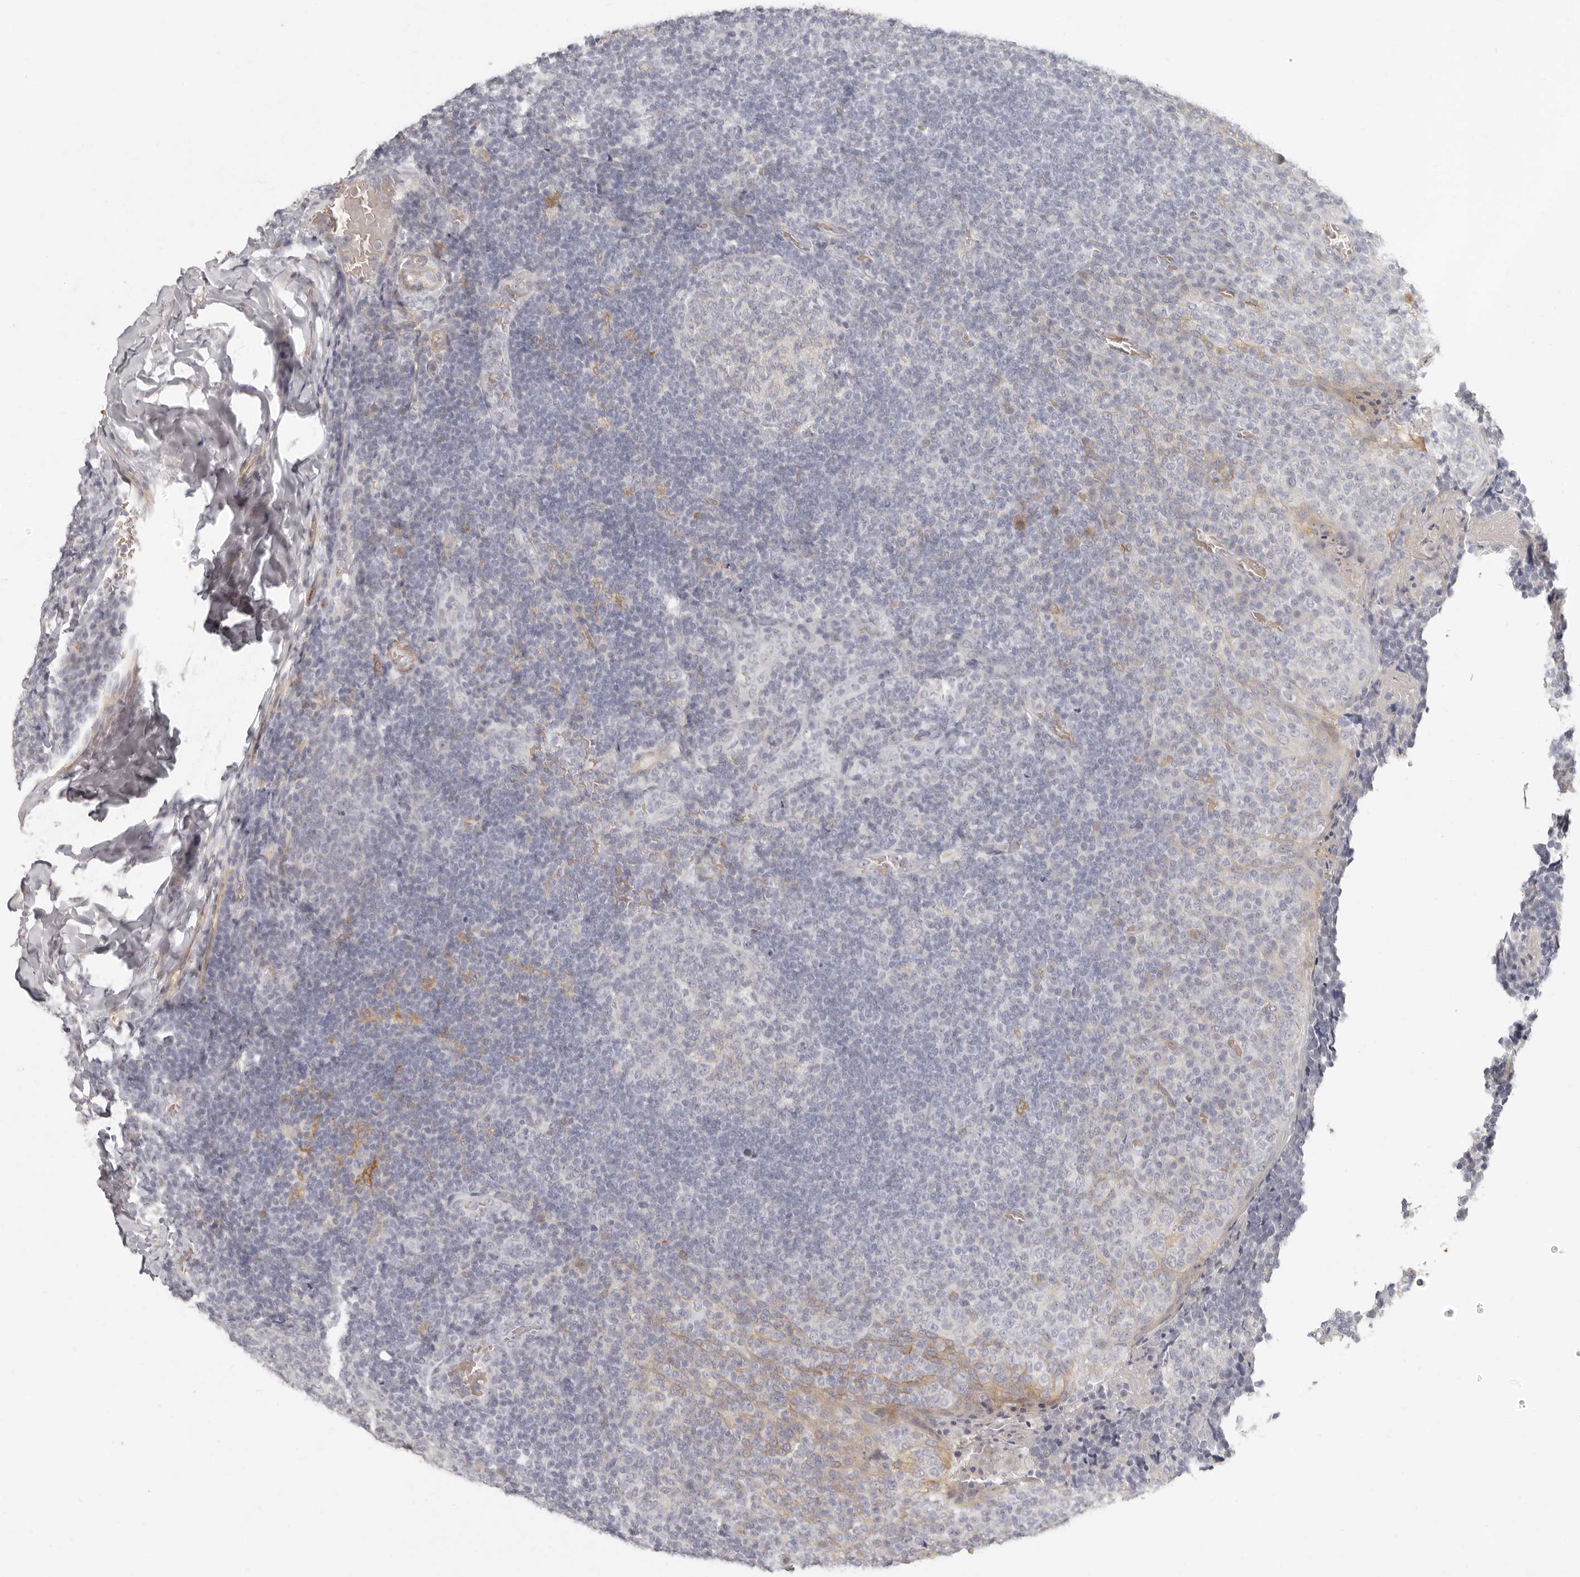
{"staining": {"intensity": "negative", "quantity": "none", "location": "none"}, "tissue": "tonsil", "cell_type": "Germinal center cells", "image_type": "normal", "snomed": [{"axis": "morphology", "description": "Normal tissue, NOS"}, {"axis": "topography", "description": "Tonsil"}], "caption": "Tonsil was stained to show a protein in brown. There is no significant positivity in germinal center cells. Nuclei are stained in blue.", "gene": "NIBAN1", "patient": {"sex": "female", "age": 19}}